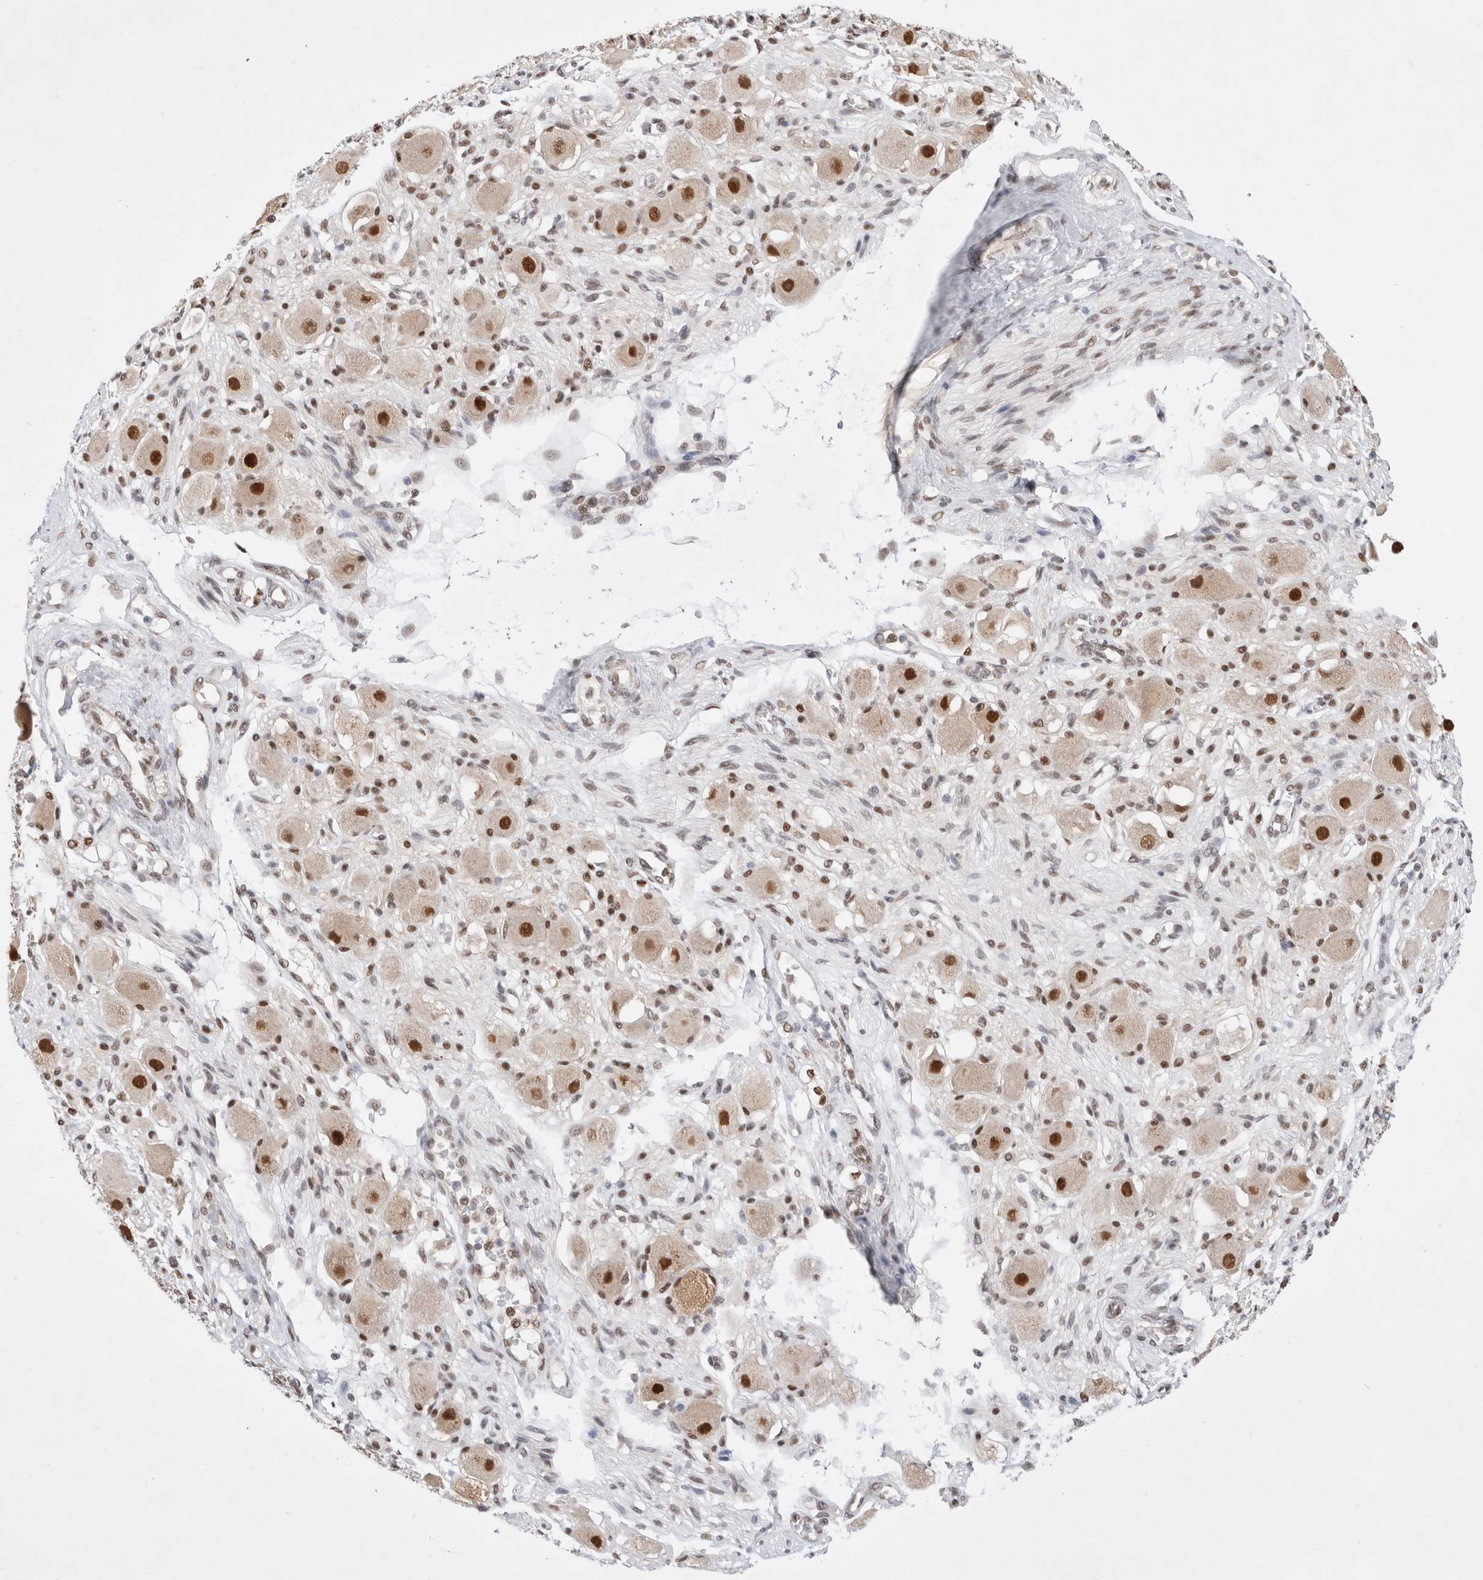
{"staining": {"intensity": "negative", "quantity": "none", "location": "none"}, "tissue": "adipose tissue", "cell_type": "Adipocytes", "image_type": "normal", "snomed": [{"axis": "morphology", "description": "Normal tissue, NOS"}, {"axis": "topography", "description": "Kidney"}, {"axis": "topography", "description": "Peripheral nerve tissue"}], "caption": "An image of human adipose tissue is negative for staining in adipocytes.", "gene": "GTF2I", "patient": {"sex": "male", "age": 7}}